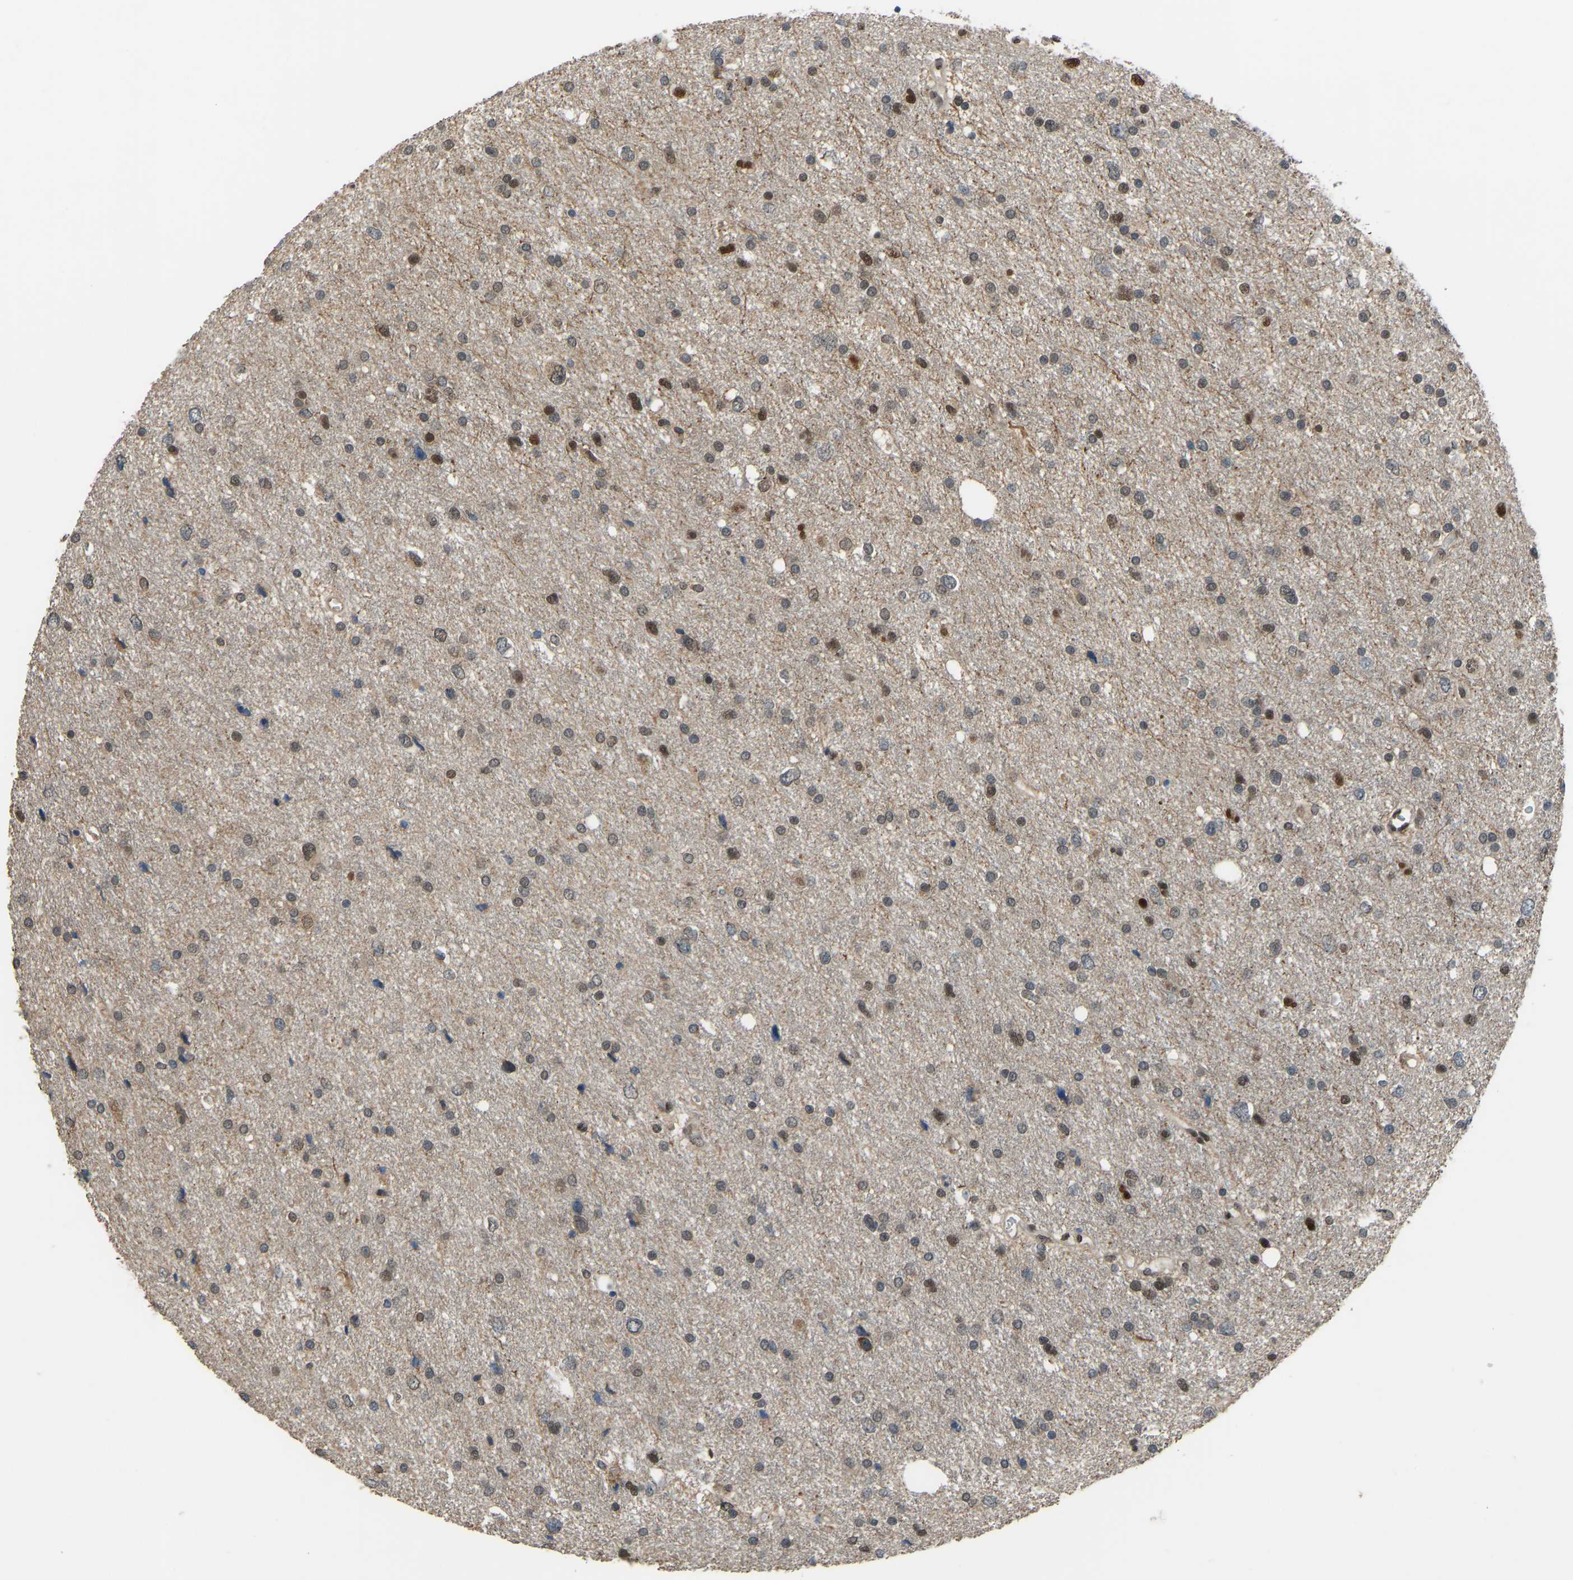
{"staining": {"intensity": "strong", "quantity": "<25%", "location": "nuclear"}, "tissue": "glioma", "cell_type": "Tumor cells", "image_type": "cancer", "snomed": [{"axis": "morphology", "description": "Glioma, malignant, Low grade"}, {"axis": "topography", "description": "Brain"}], "caption": "Malignant glioma (low-grade) stained with a brown dye exhibits strong nuclear positive expression in about <25% of tumor cells.", "gene": "KPNA6", "patient": {"sex": "female", "age": 37}}